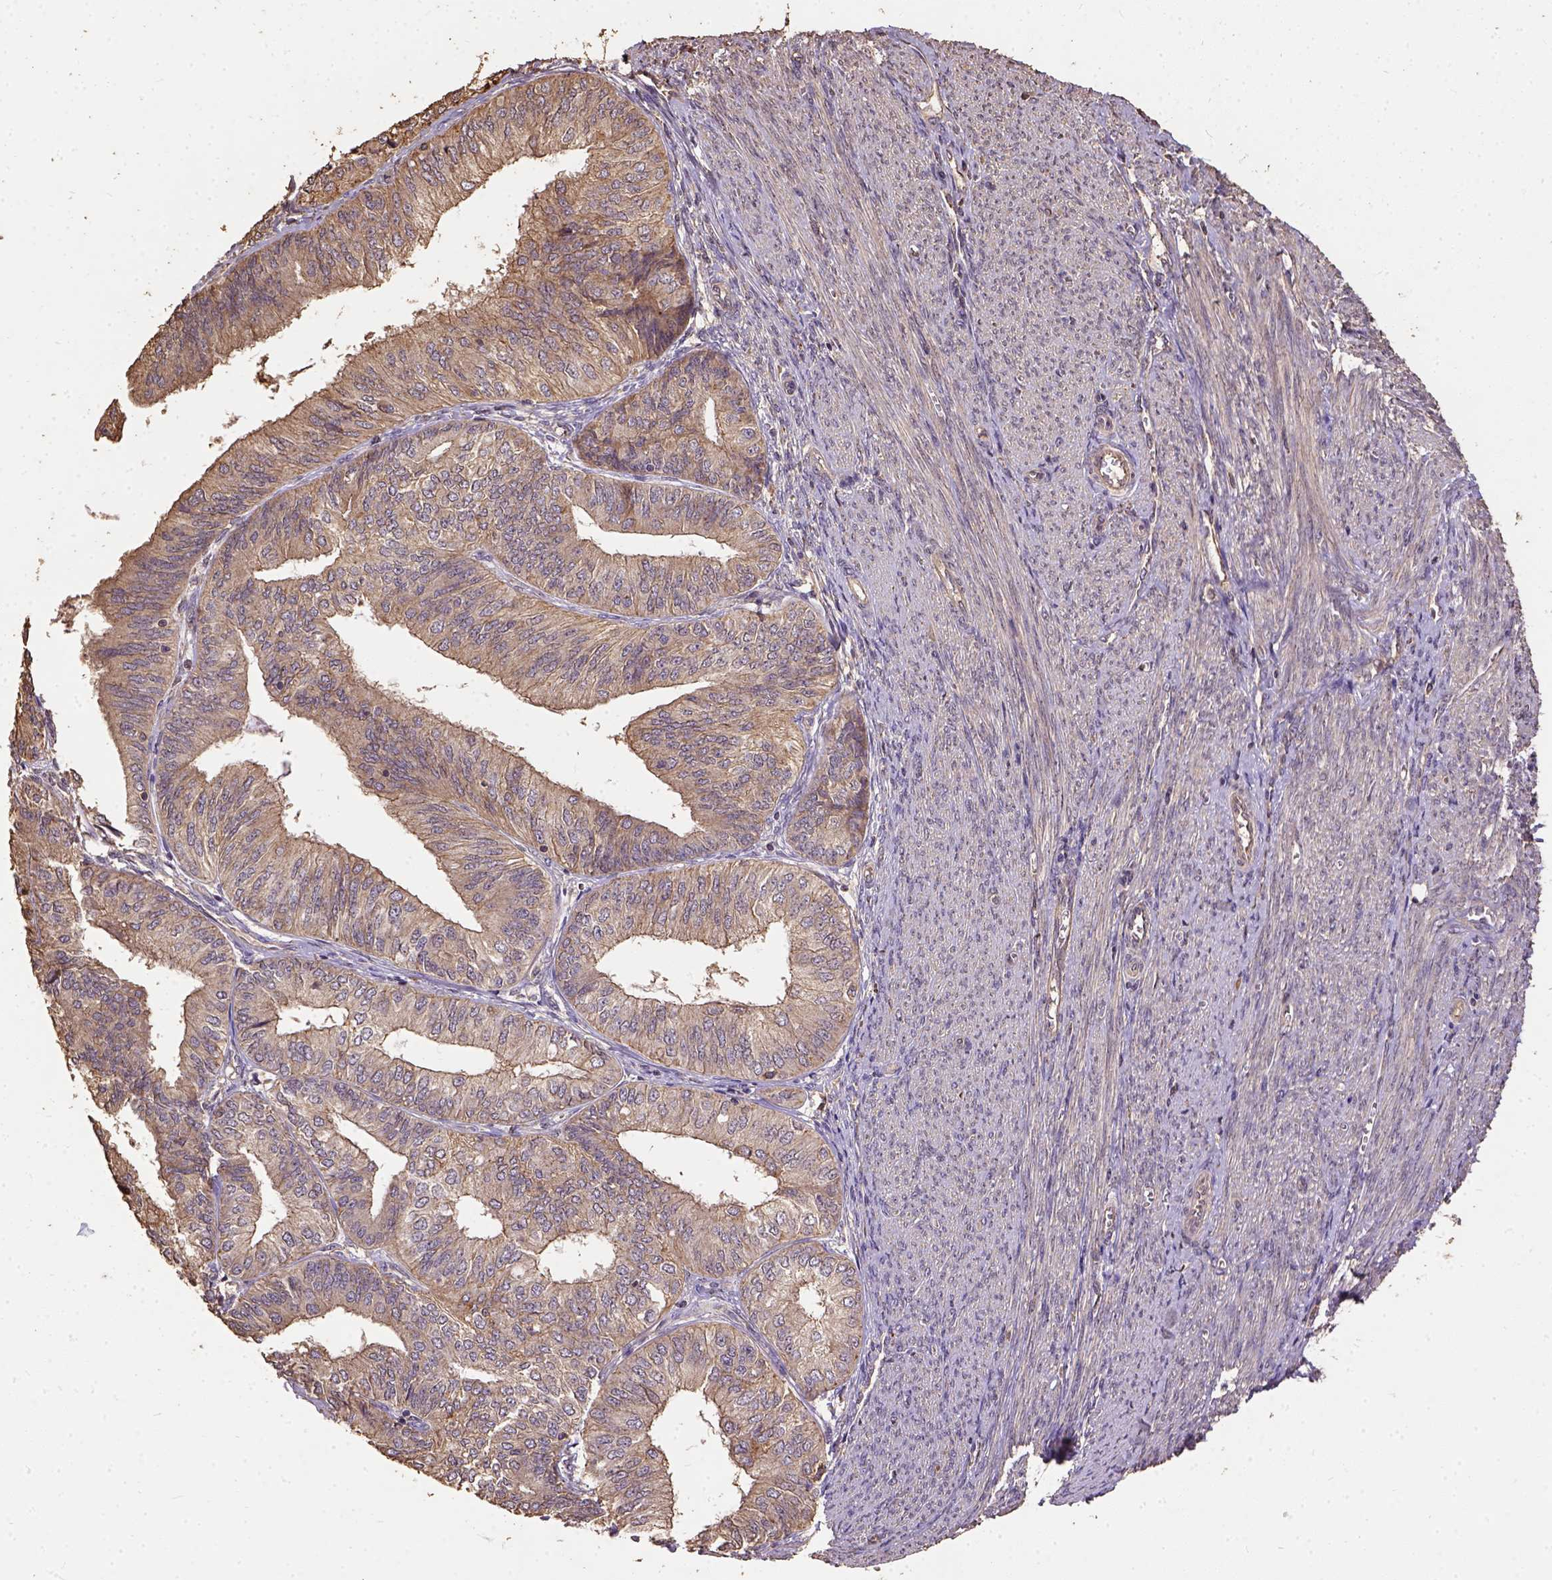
{"staining": {"intensity": "moderate", "quantity": "<25%", "location": "cytoplasmic/membranous"}, "tissue": "endometrial cancer", "cell_type": "Tumor cells", "image_type": "cancer", "snomed": [{"axis": "morphology", "description": "Adenocarcinoma, NOS"}, {"axis": "topography", "description": "Endometrium"}], "caption": "Immunohistochemistry (IHC) histopathology image of neoplastic tissue: human endometrial cancer stained using immunohistochemistry (IHC) reveals low levels of moderate protein expression localized specifically in the cytoplasmic/membranous of tumor cells, appearing as a cytoplasmic/membranous brown color.", "gene": "ATP1B3", "patient": {"sex": "female", "age": 58}}